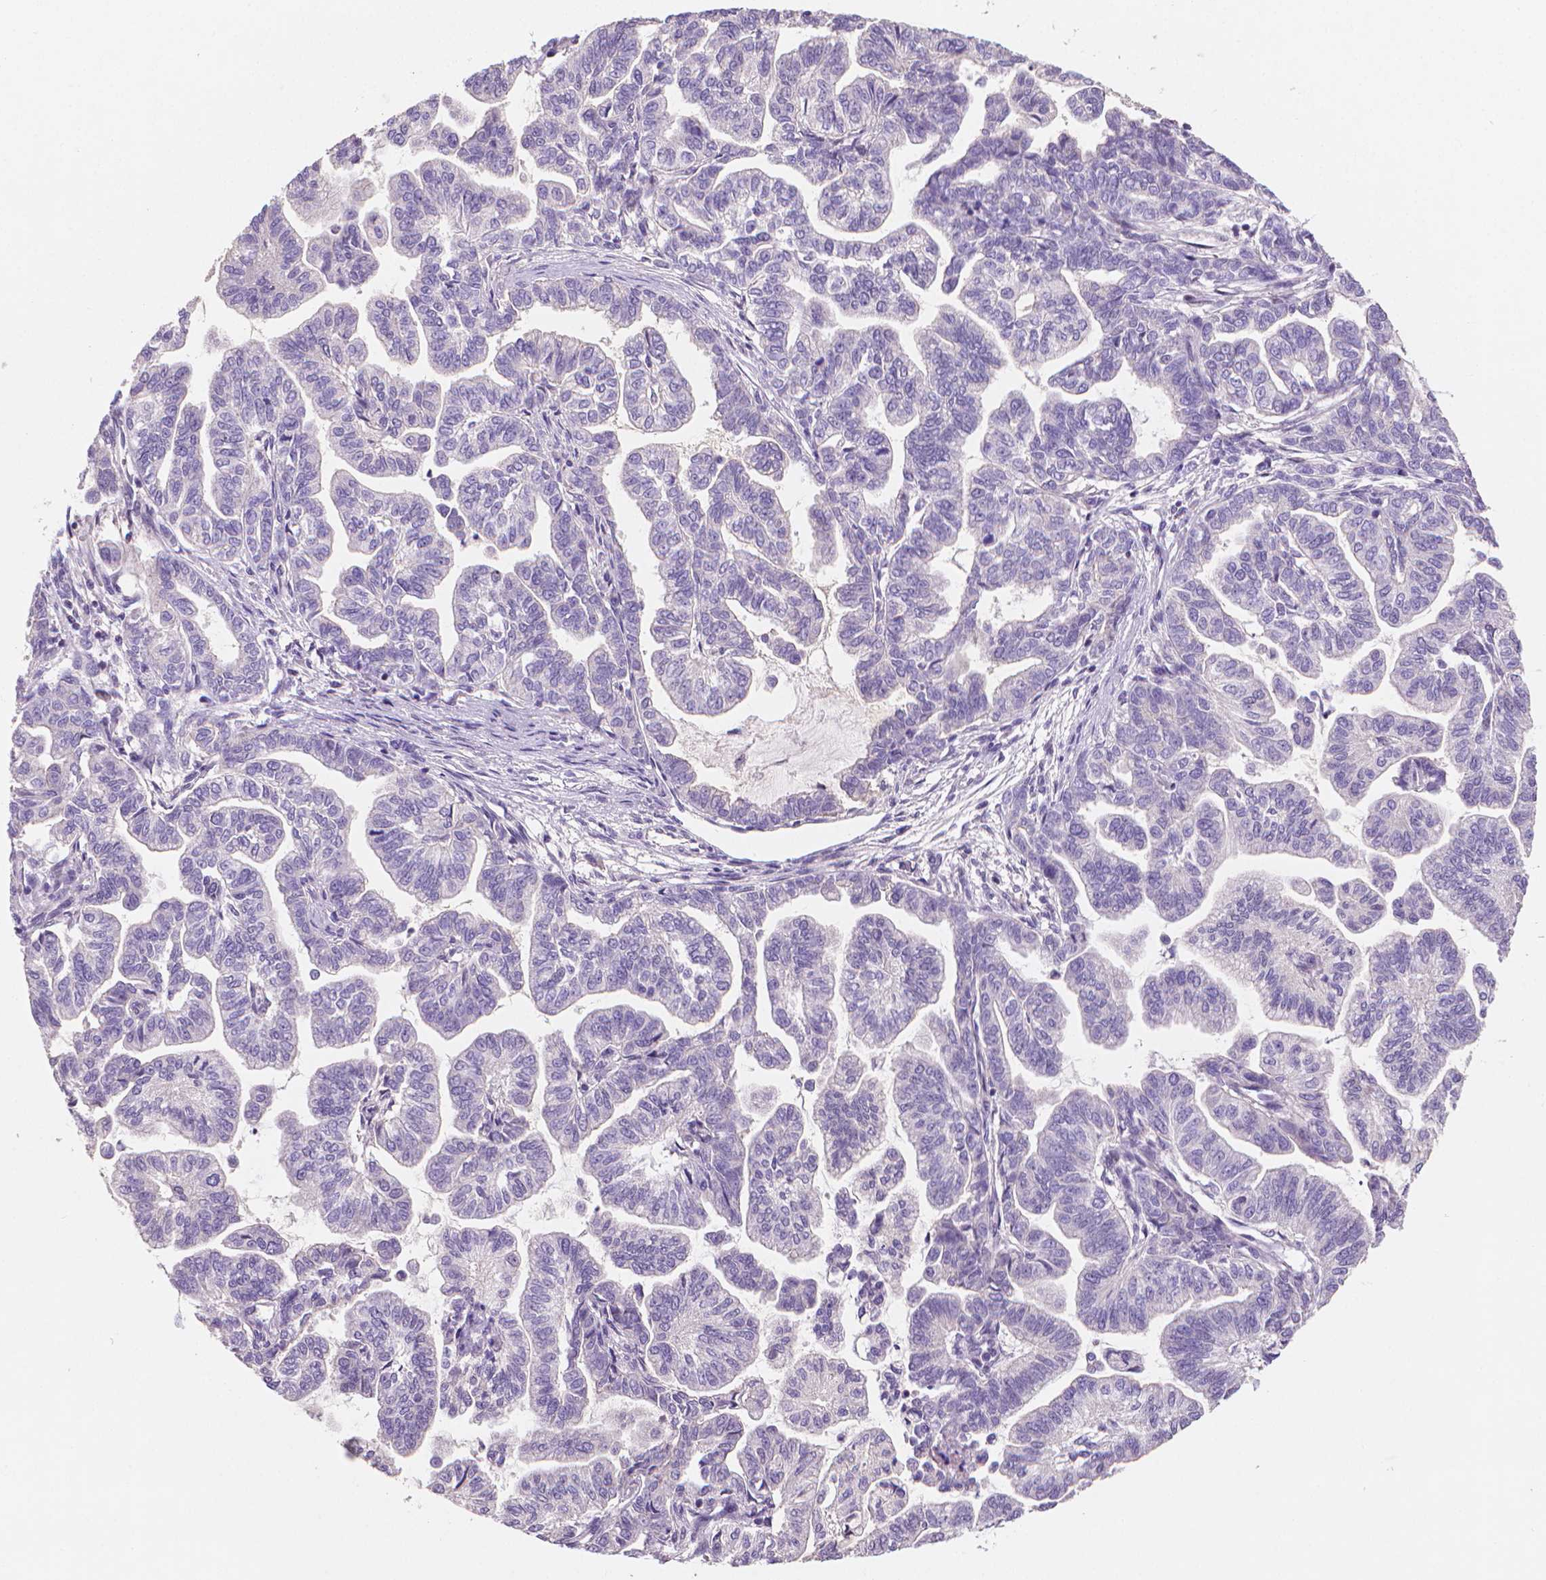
{"staining": {"intensity": "negative", "quantity": "none", "location": "none"}, "tissue": "stomach cancer", "cell_type": "Tumor cells", "image_type": "cancer", "snomed": [{"axis": "morphology", "description": "Adenocarcinoma, NOS"}, {"axis": "topography", "description": "Stomach"}], "caption": "The image displays no staining of tumor cells in adenocarcinoma (stomach).", "gene": "CLXN", "patient": {"sex": "male", "age": 83}}